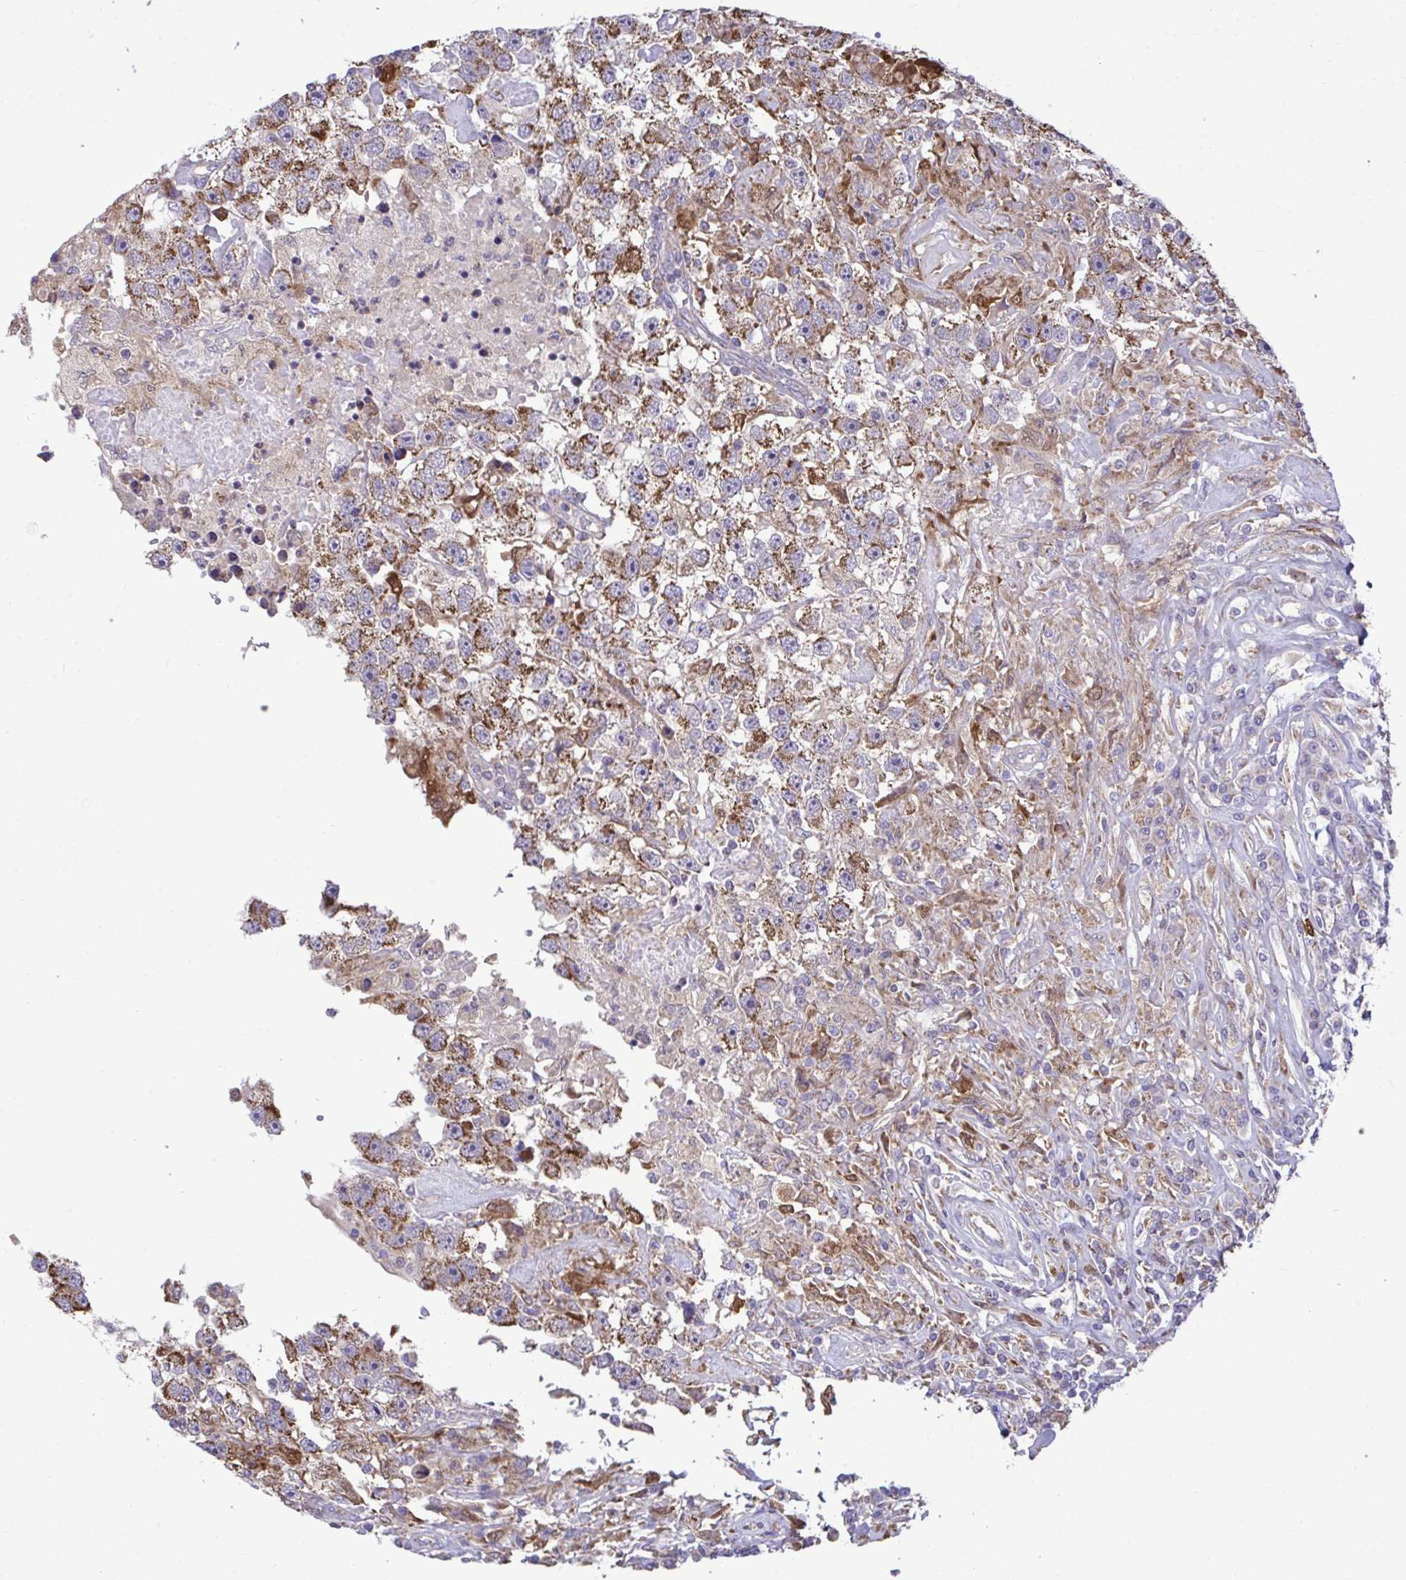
{"staining": {"intensity": "moderate", "quantity": ">75%", "location": "cytoplasmic/membranous"}, "tissue": "testis cancer", "cell_type": "Tumor cells", "image_type": "cancer", "snomed": [{"axis": "morphology", "description": "Carcinoma, Embryonal, NOS"}, {"axis": "topography", "description": "Testis"}], "caption": "Immunohistochemistry (IHC) histopathology image of testis embryonal carcinoma stained for a protein (brown), which shows medium levels of moderate cytoplasmic/membranous expression in about >75% of tumor cells.", "gene": "SARS2", "patient": {"sex": "male", "age": 83}}